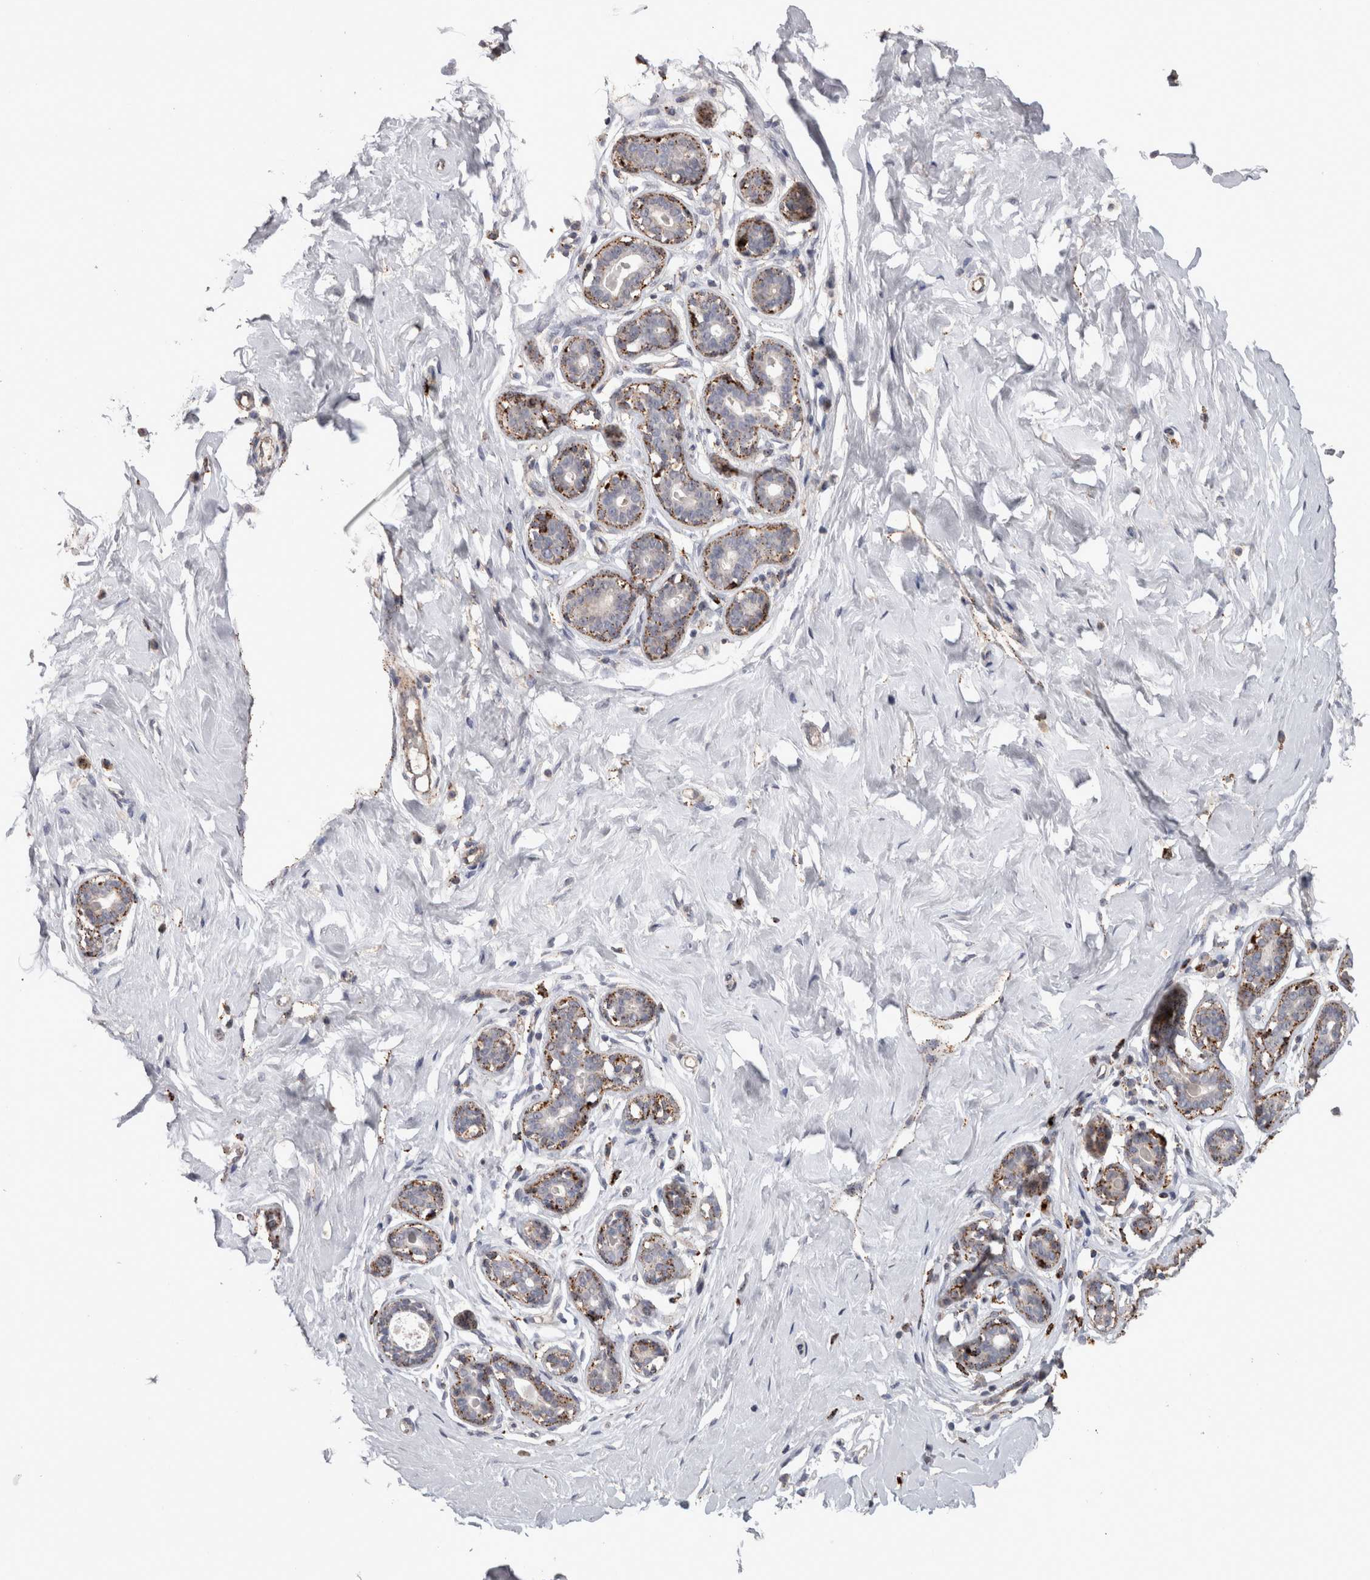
{"staining": {"intensity": "negative", "quantity": "none", "location": "none"}, "tissue": "breast", "cell_type": "Adipocytes", "image_type": "normal", "snomed": [{"axis": "morphology", "description": "Normal tissue, NOS"}, {"axis": "topography", "description": "Breast"}], "caption": "The photomicrograph shows no staining of adipocytes in unremarkable breast. (IHC, brightfield microscopy, high magnification).", "gene": "CTSZ", "patient": {"sex": "female", "age": 23}}